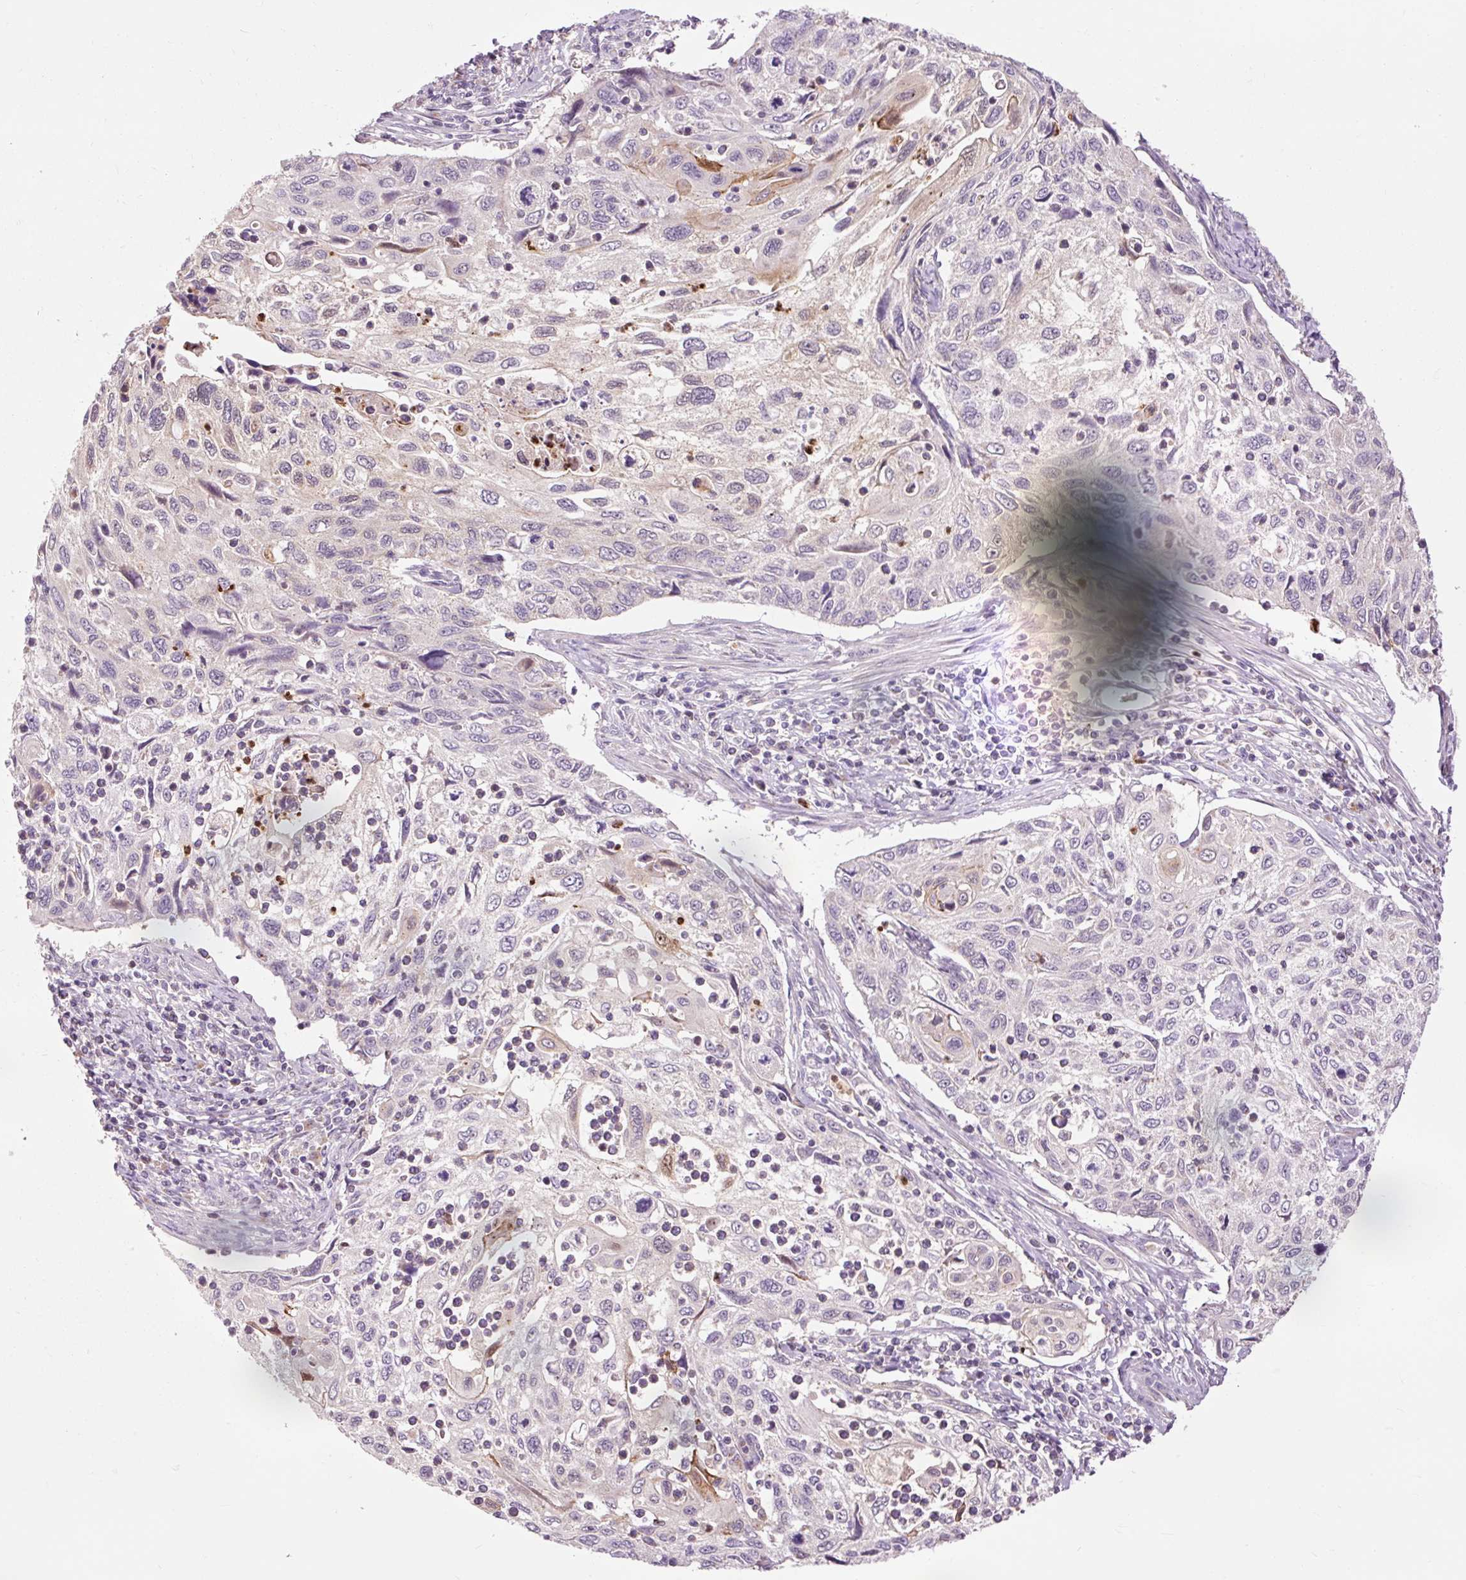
{"staining": {"intensity": "negative", "quantity": "none", "location": "none"}, "tissue": "cervical cancer", "cell_type": "Tumor cells", "image_type": "cancer", "snomed": [{"axis": "morphology", "description": "Squamous cell carcinoma, NOS"}, {"axis": "topography", "description": "Cervix"}], "caption": "A histopathology image of cervical squamous cell carcinoma stained for a protein exhibits no brown staining in tumor cells.", "gene": "PRDX5", "patient": {"sex": "female", "age": 70}}